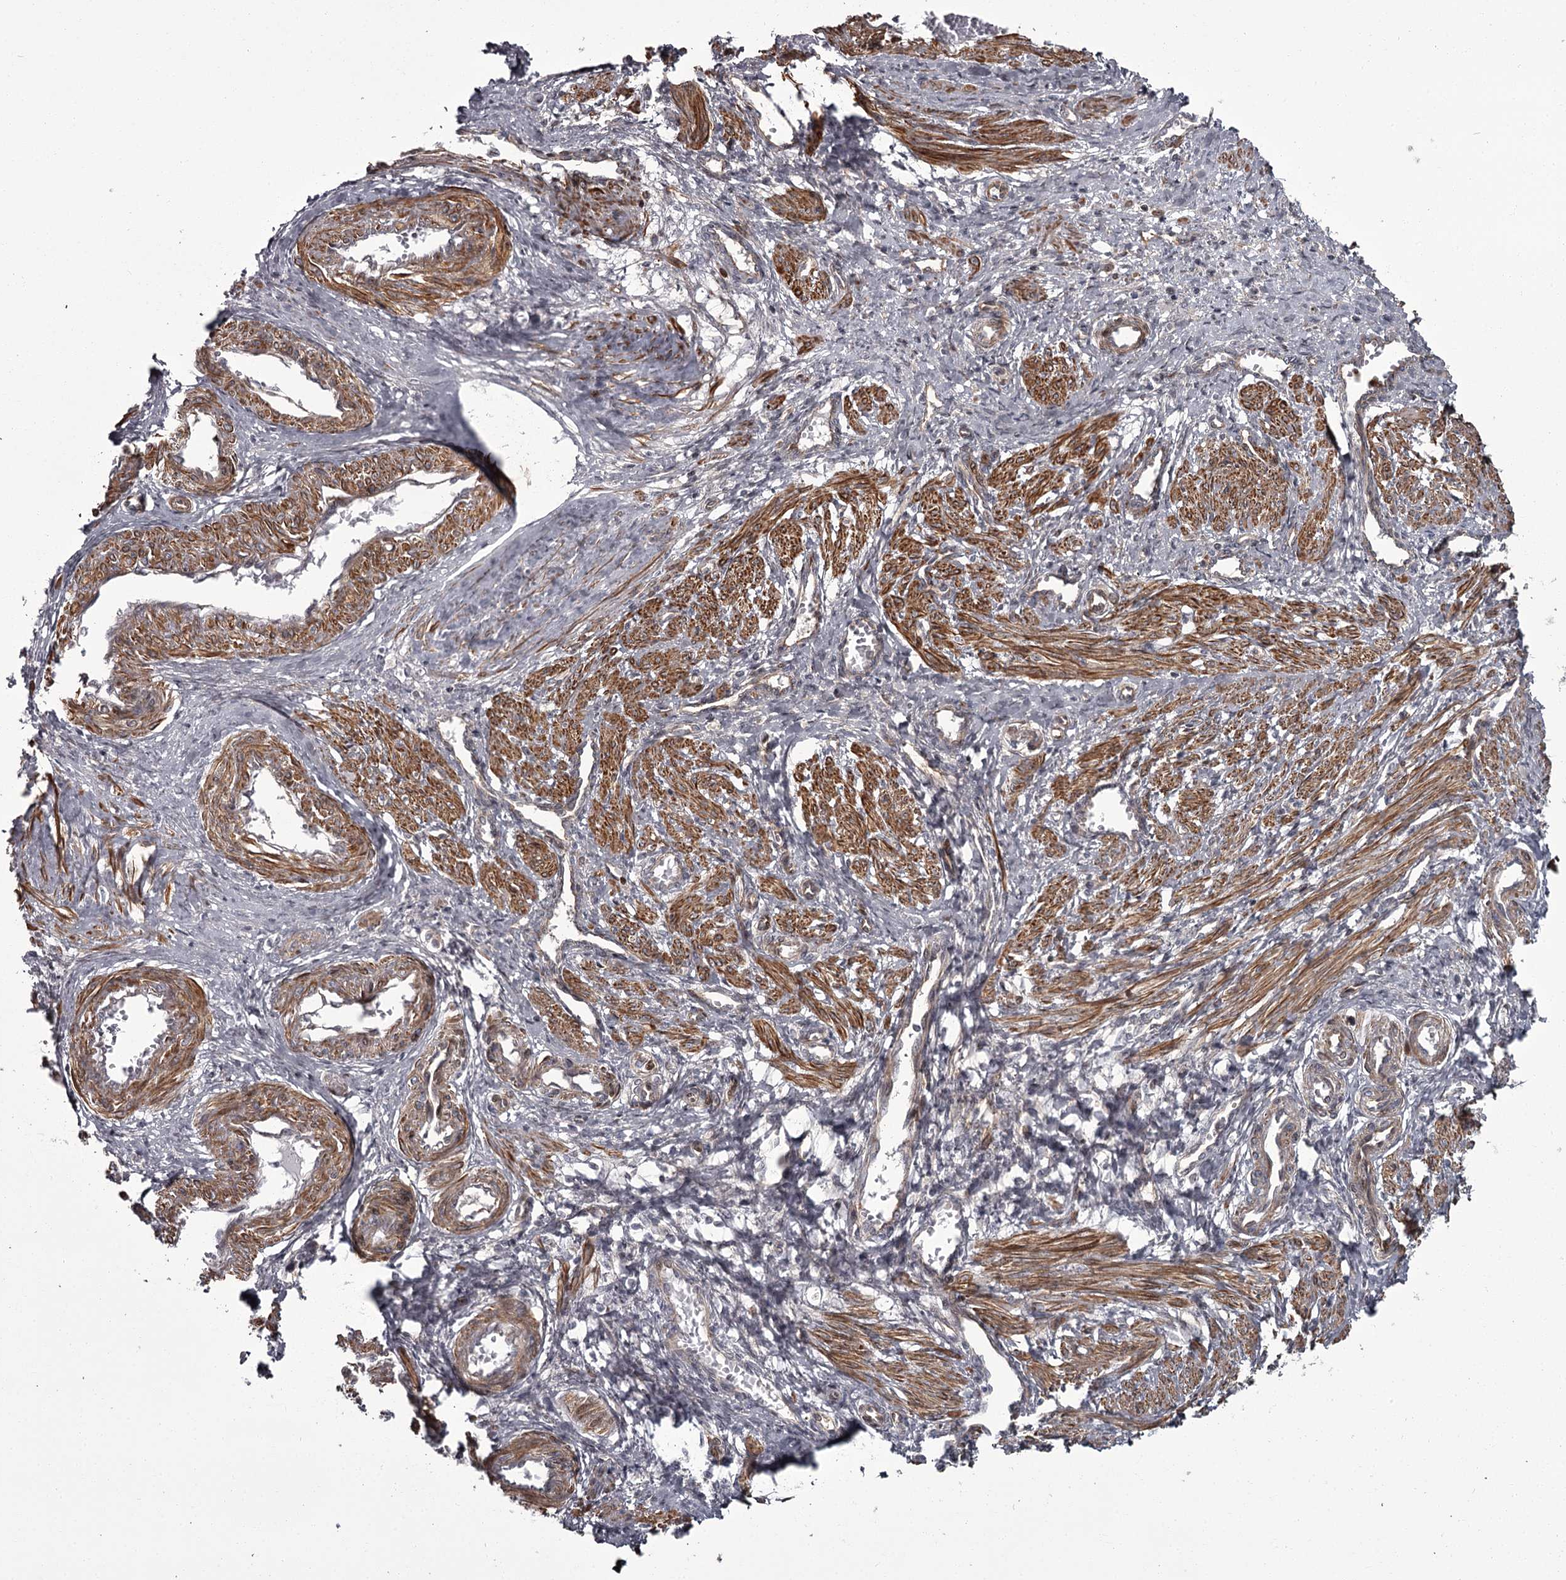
{"staining": {"intensity": "strong", "quantity": ">75%", "location": "cytoplasmic/membranous"}, "tissue": "smooth muscle", "cell_type": "Smooth muscle cells", "image_type": "normal", "snomed": [{"axis": "morphology", "description": "Normal tissue, NOS"}, {"axis": "topography", "description": "Endometrium"}], "caption": "A high-resolution photomicrograph shows immunohistochemistry (IHC) staining of normal smooth muscle, which exhibits strong cytoplasmic/membranous staining in approximately >75% of smooth muscle cells.", "gene": "THAP9", "patient": {"sex": "female", "age": 33}}